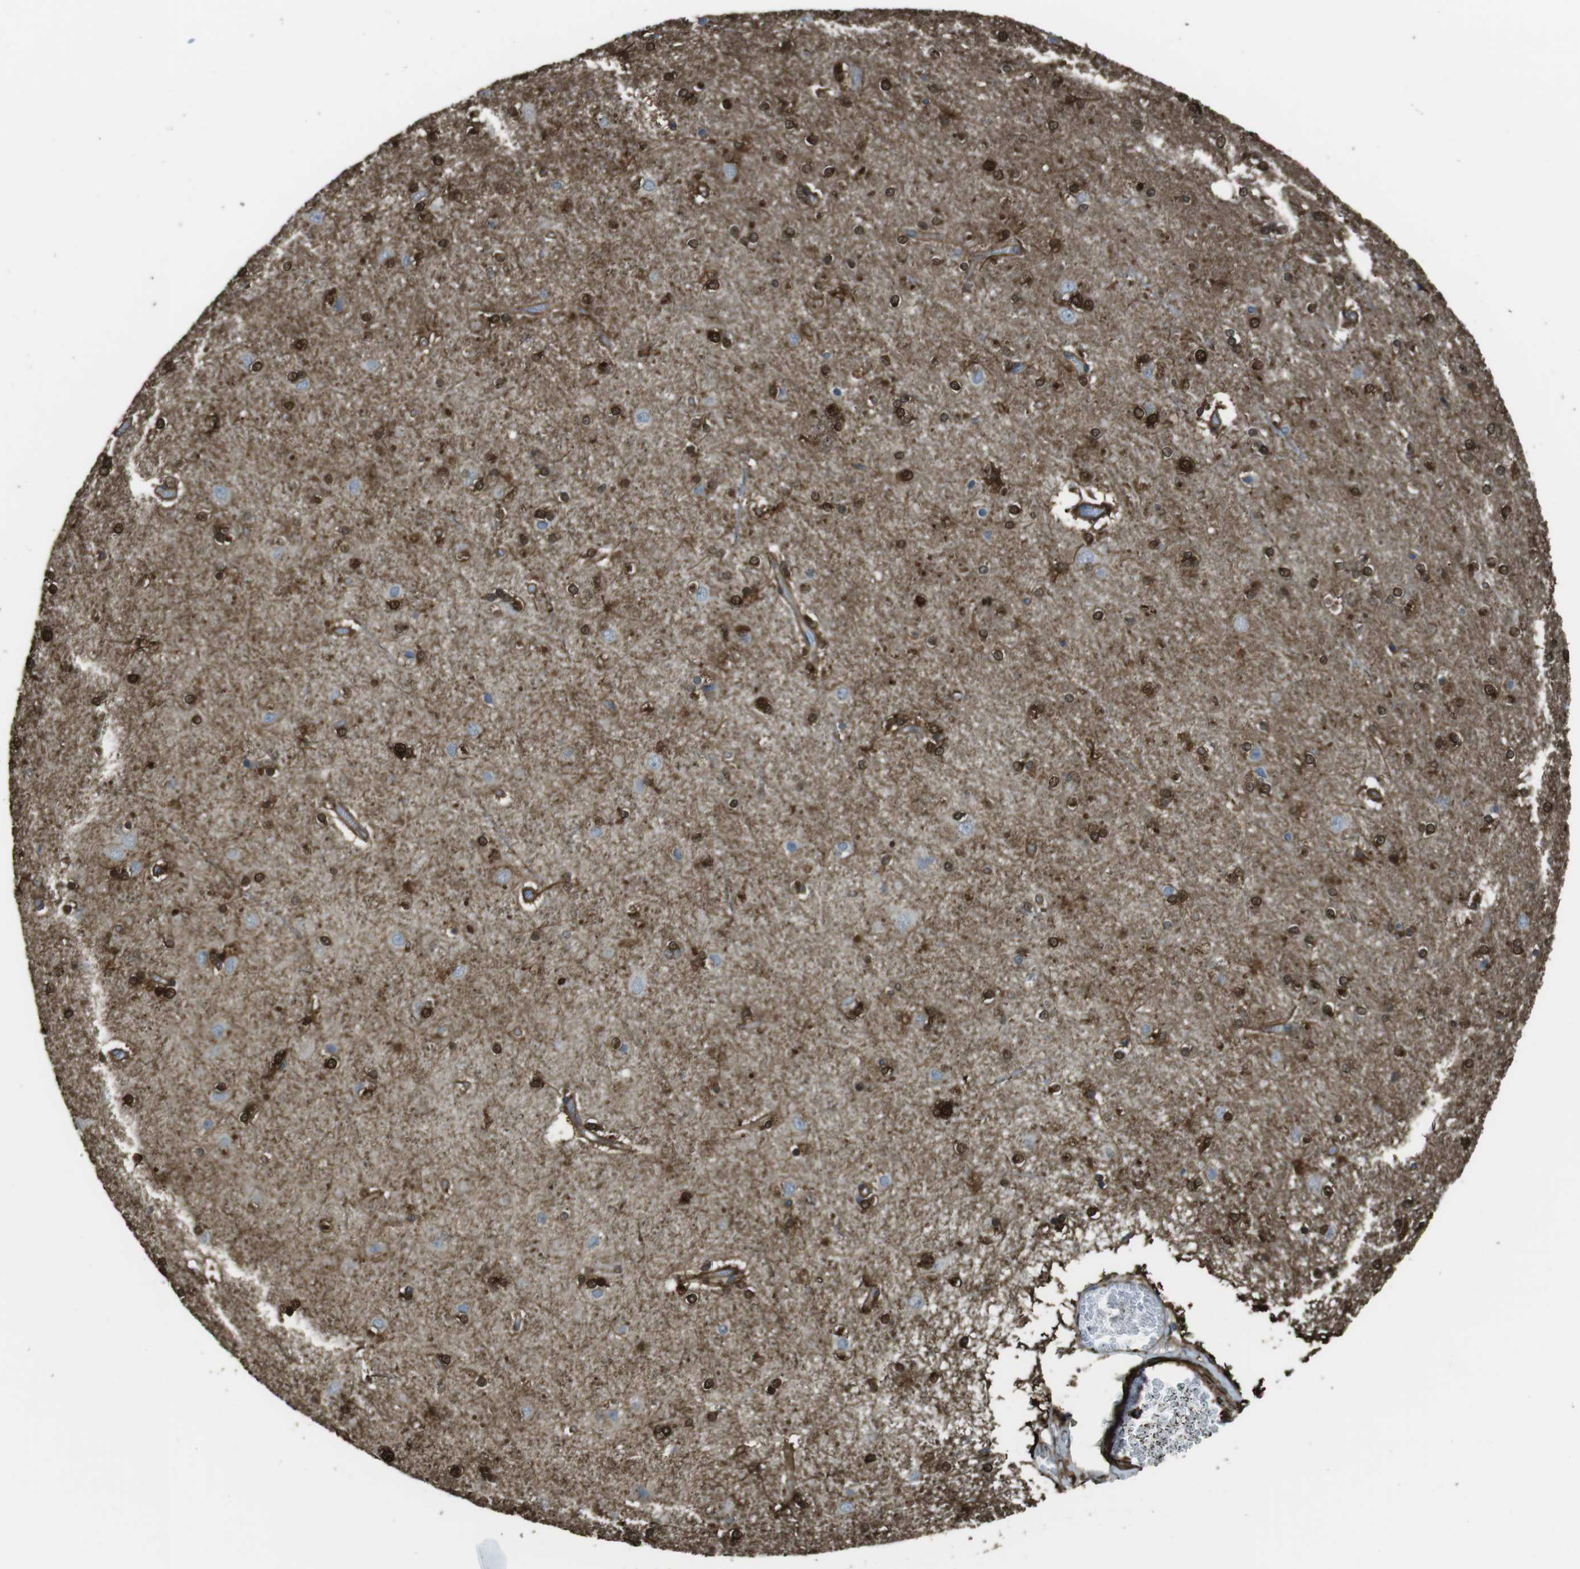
{"staining": {"intensity": "moderate", "quantity": ">75%", "location": "cytoplasmic/membranous"}, "tissue": "cerebral cortex", "cell_type": "Endothelial cells", "image_type": "normal", "snomed": [{"axis": "morphology", "description": "Normal tissue, NOS"}, {"axis": "topography", "description": "Cerebral cortex"}], "caption": "This histopathology image demonstrates IHC staining of benign cerebral cortex, with medium moderate cytoplasmic/membranous positivity in approximately >75% of endothelial cells.", "gene": "SFT2D1", "patient": {"sex": "female", "age": 54}}